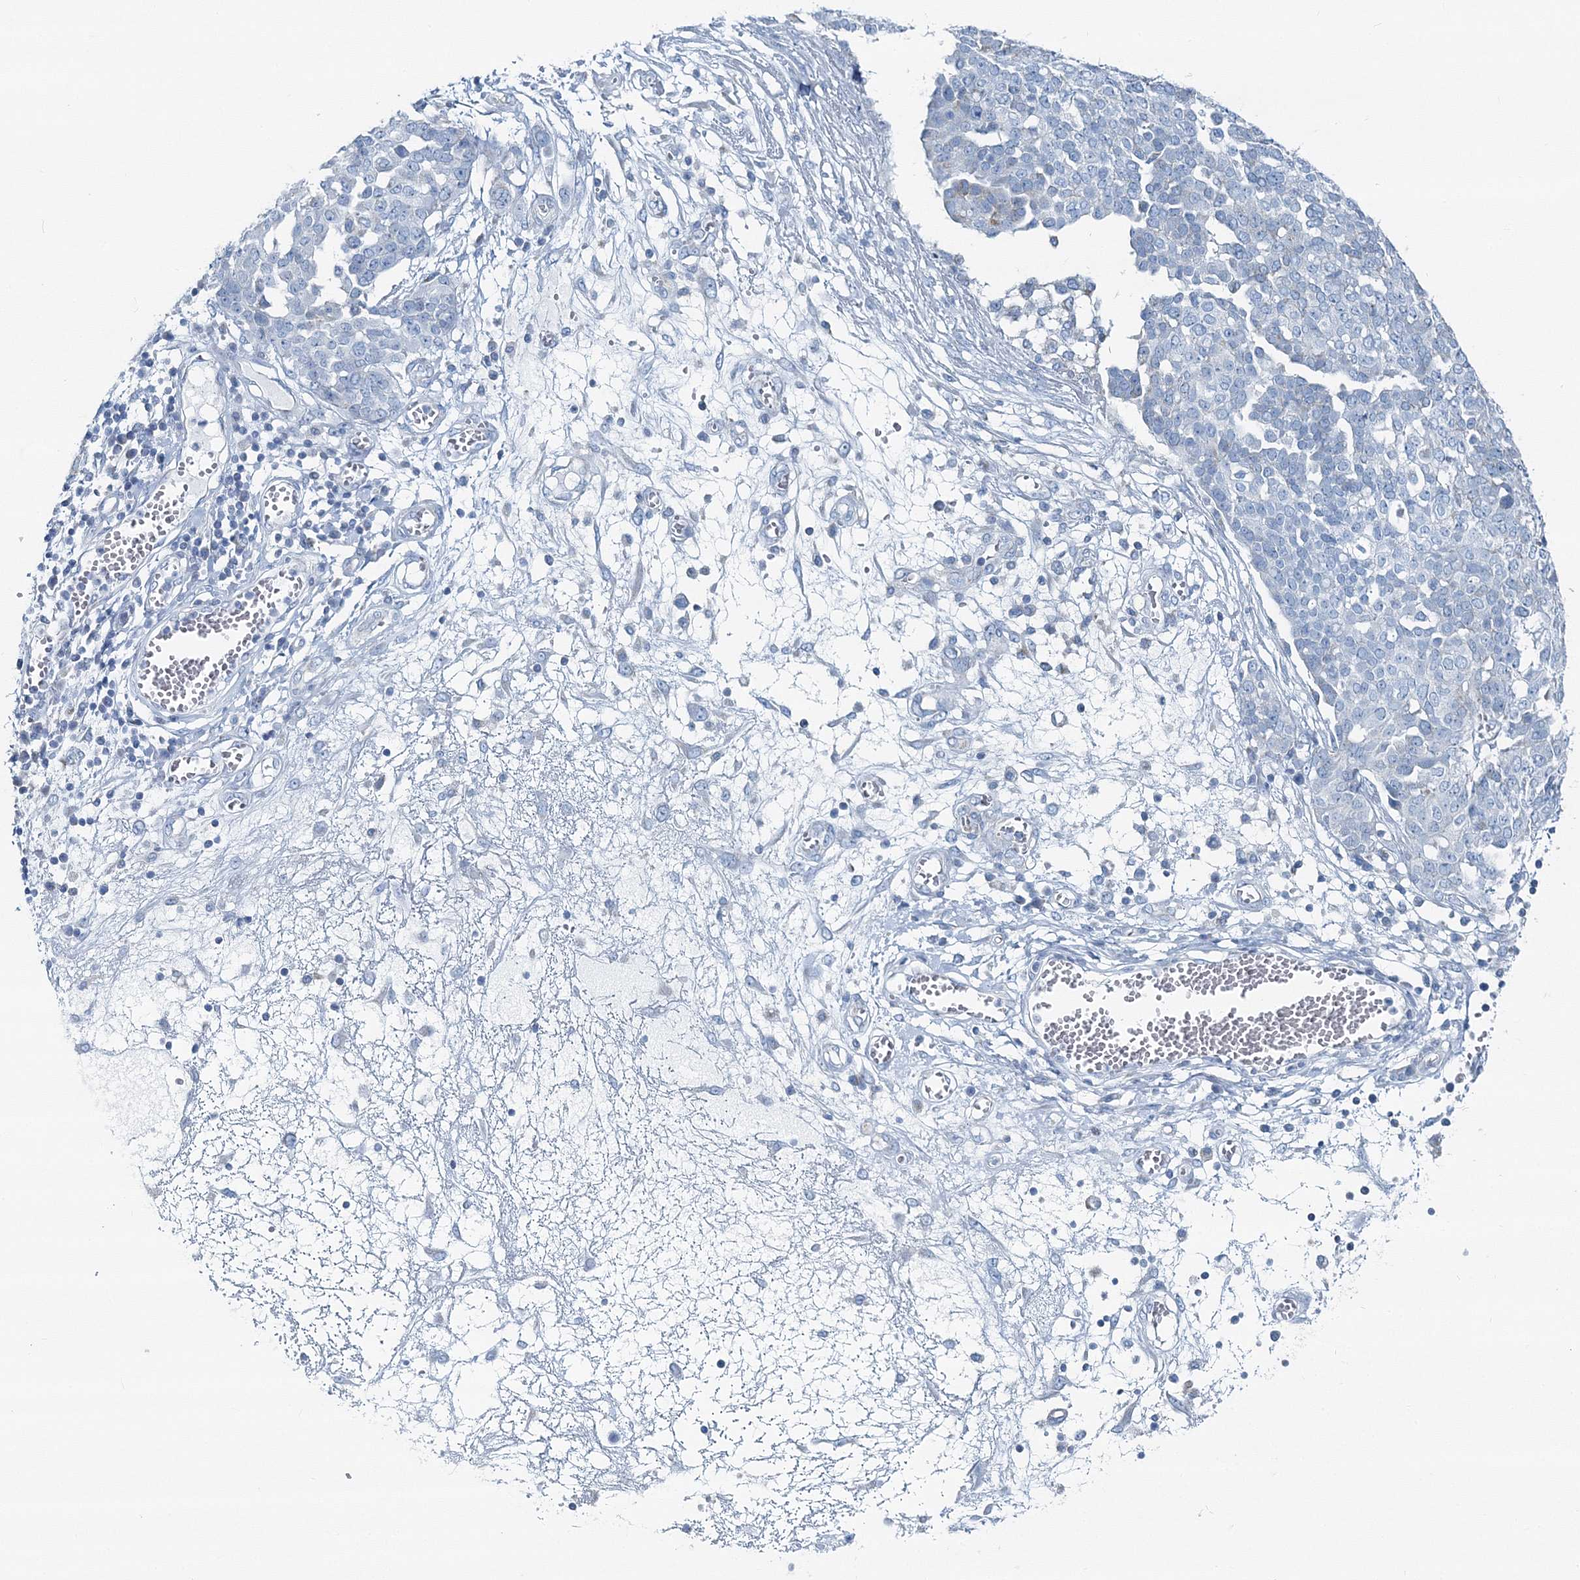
{"staining": {"intensity": "negative", "quantity": "none", "location": "none"}, "tissue": "ovarian cancer", "cell_type": "Tumor cells", "image_type": "cancer", "snomed": [{"axis": "morphology", "description": "Cystadenocarcinoma, serous, NOS"}, {"axis": "topography", "description": "Soft tissue"}, {"axis": "topography", "description": "Ovary"}], "caption": "Immunohistochemistry histopathology image of serous cystadenocarcinoma (ovarian) stained for a protein (brown), which displays no staining in tumor cells.", "gene": "GABARAPL2", "patient": {"sex": "female", "age": 57}}